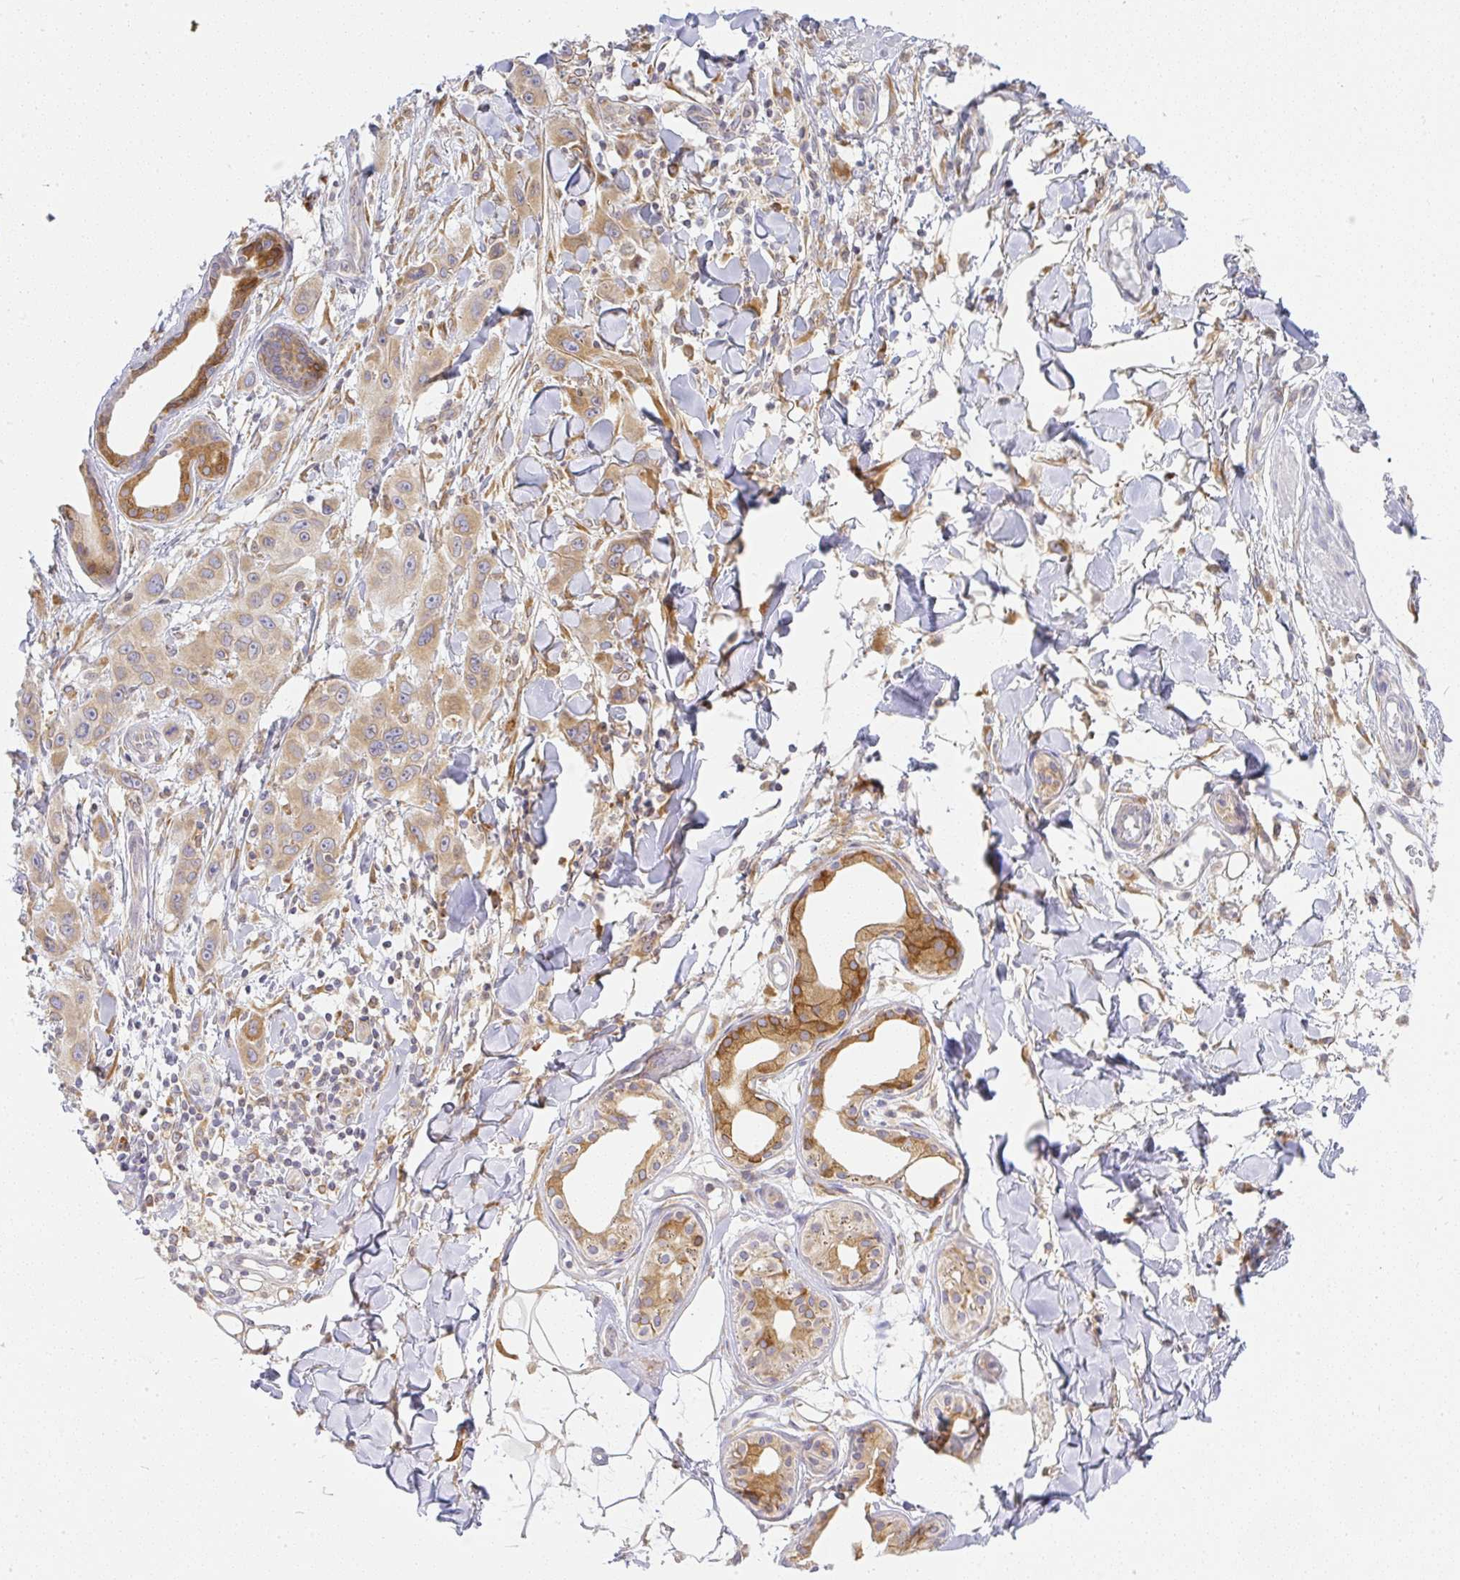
{"staining": {"intensity": "moderate", "quantity": "<25%", "location": "cytoplasmic/membranous"}, "tissue": "skin cancer", "cell_type": "Tumor cells", "image_type": "cancer", "snomed": [{"axis": "morphology", "description": "Squamous cell carcinoma, NOS"}, {"axis": "topography", "description": "Skin"}], "caption": "Immunohistochemistry micrograph of human skin squamous cell carcinoma stained for a protein (brown), which shows low levels of moderate cytoplasmic/membranous staining in approximately <25% of tumor cells.", "gene": "DERL2", "patient": {"sex": "male", "age": 63}}